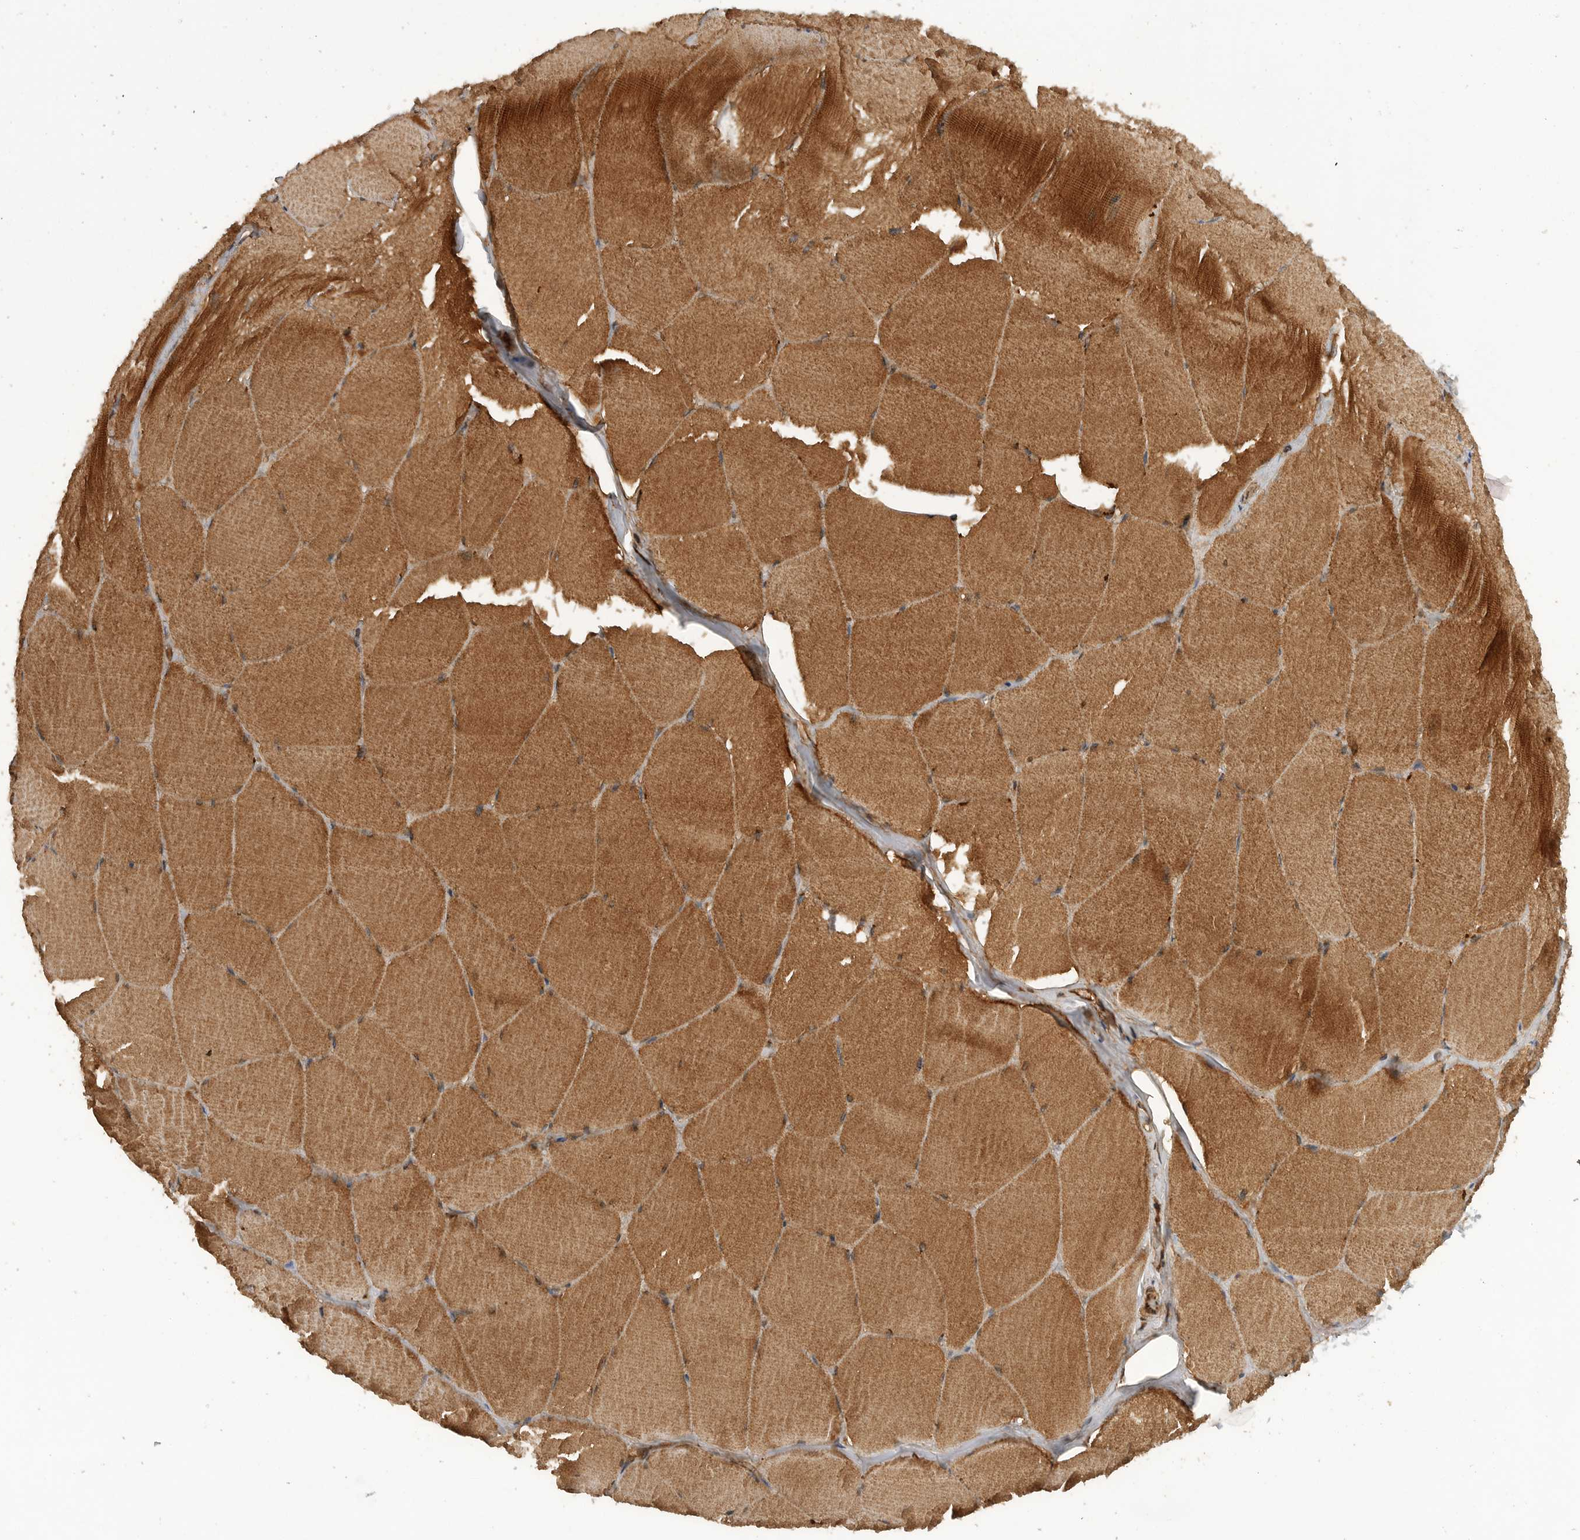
{"staining": {"intensity": "strong", "quantity": ">75%", "location": "cytoplasmic/membranous"}, "tissue": "skeletal muscle", "cell_type": "Myocytes", "image_type": "normal", "snomed": [{"axis": "morphology", "description": "Normal tissue, NOS"}, {"axis": "topography", "description": "Skin"}, {"axis": "topography", "description": "Skeletal muscle"}], "caption": "Protein staining of normal skeletal muscle displays strong cytoplasmic/membranous positivity in approximately >75% of myocytes. (DAB IHC, brown staining for protein, blue staining for nuclei).", "gene": "PRDX4", "patient": {"sex": "male", "age": 83}}